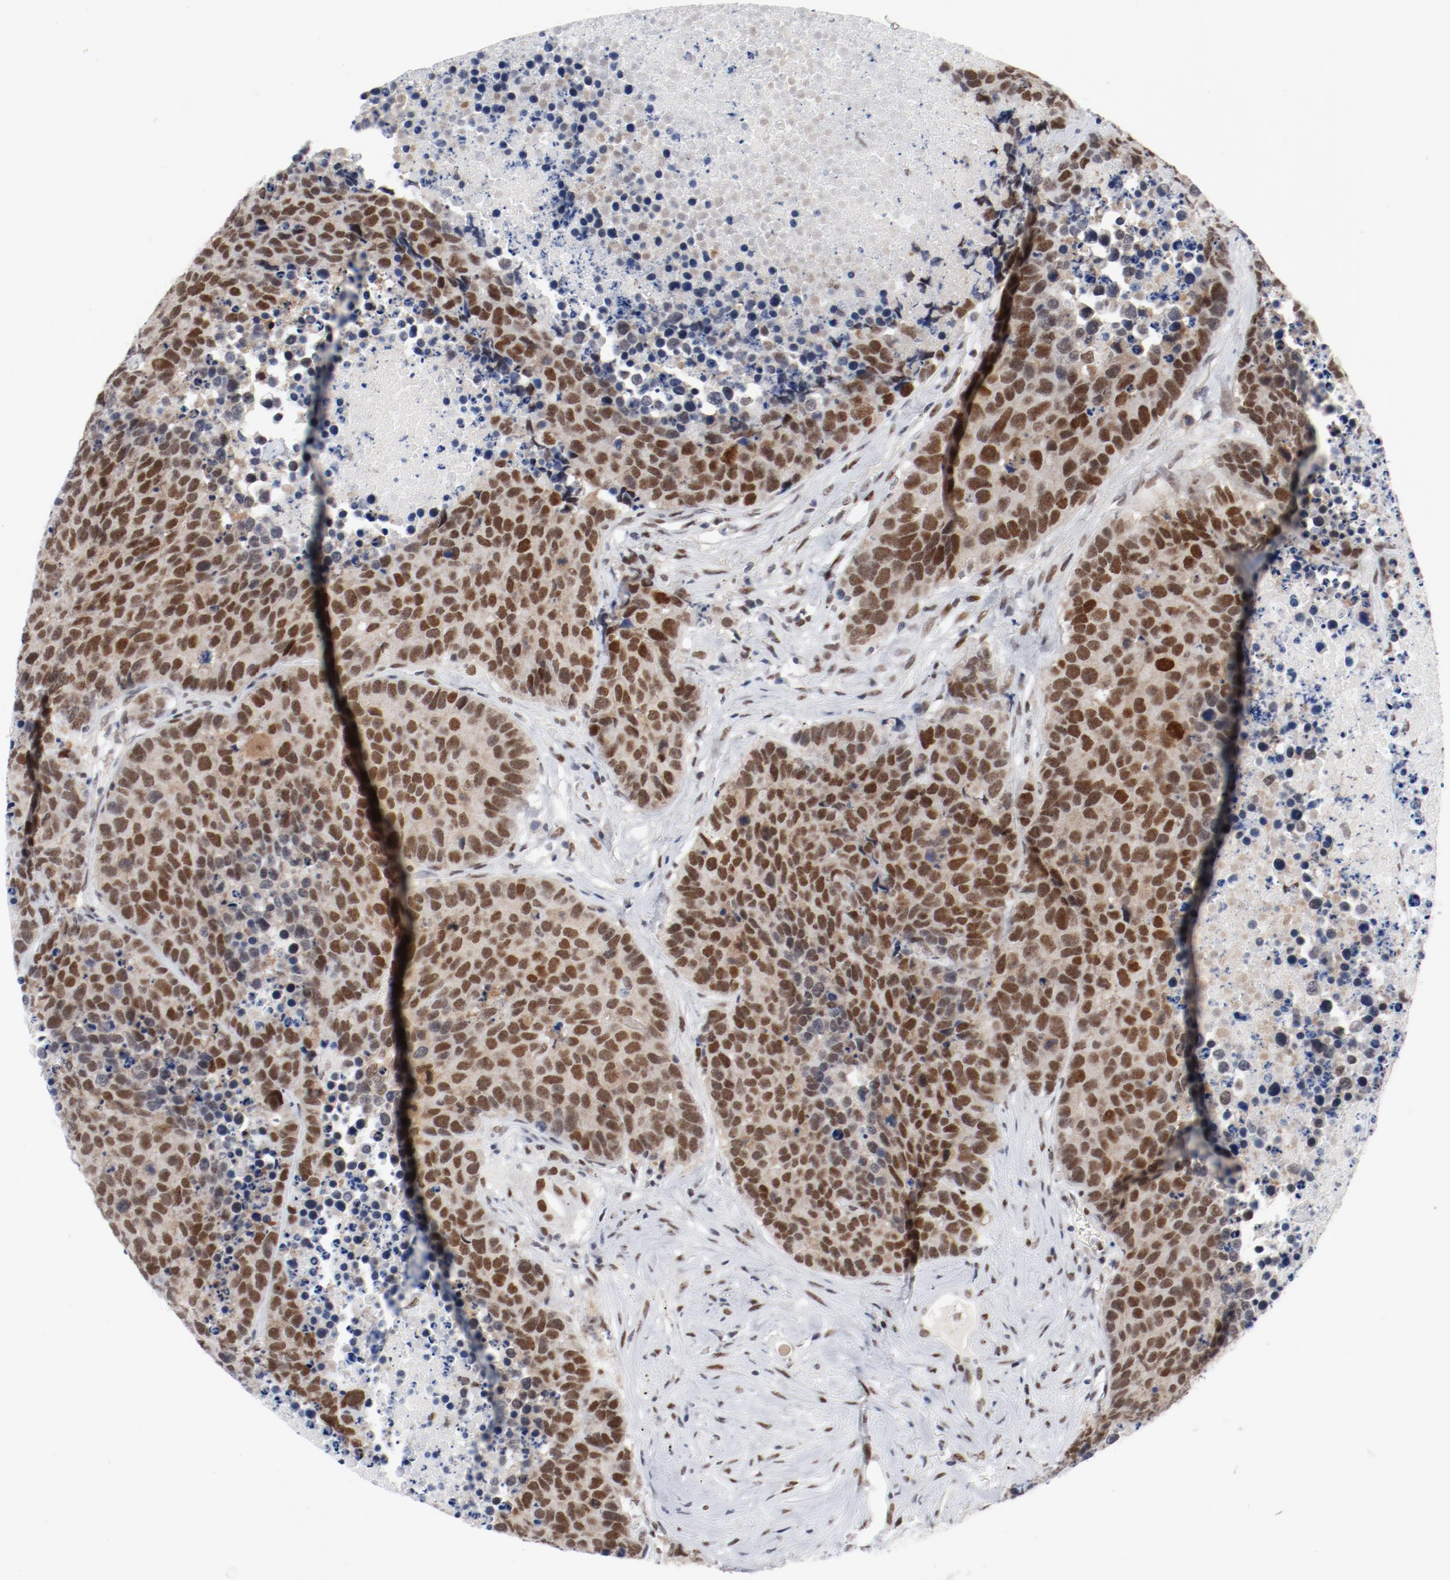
{"staining": {"intensity": "moderate", "quantity": ">75%", "location": "nuclear"}, "tissue": "carcinoid", "cell_type": "Tumor cells", "image_type": "cancer", "snomed": [{"axis": "morphology", "description": "Carcinoid, malignant, NOS"}, {"axis": "topography", "description": "Lung"}], "caption": "Carcinoid tissue demonstrates moderate nuclear positivity in about >75% of tumor cells The staining was performed using DAB (3,3'-diaminobenzidine), with brown indicating positive protein expression. Nuclei are stained blue with hematoxylin.", "gene": "ARNT", "patient": {"sex": "male", "age": 60}}